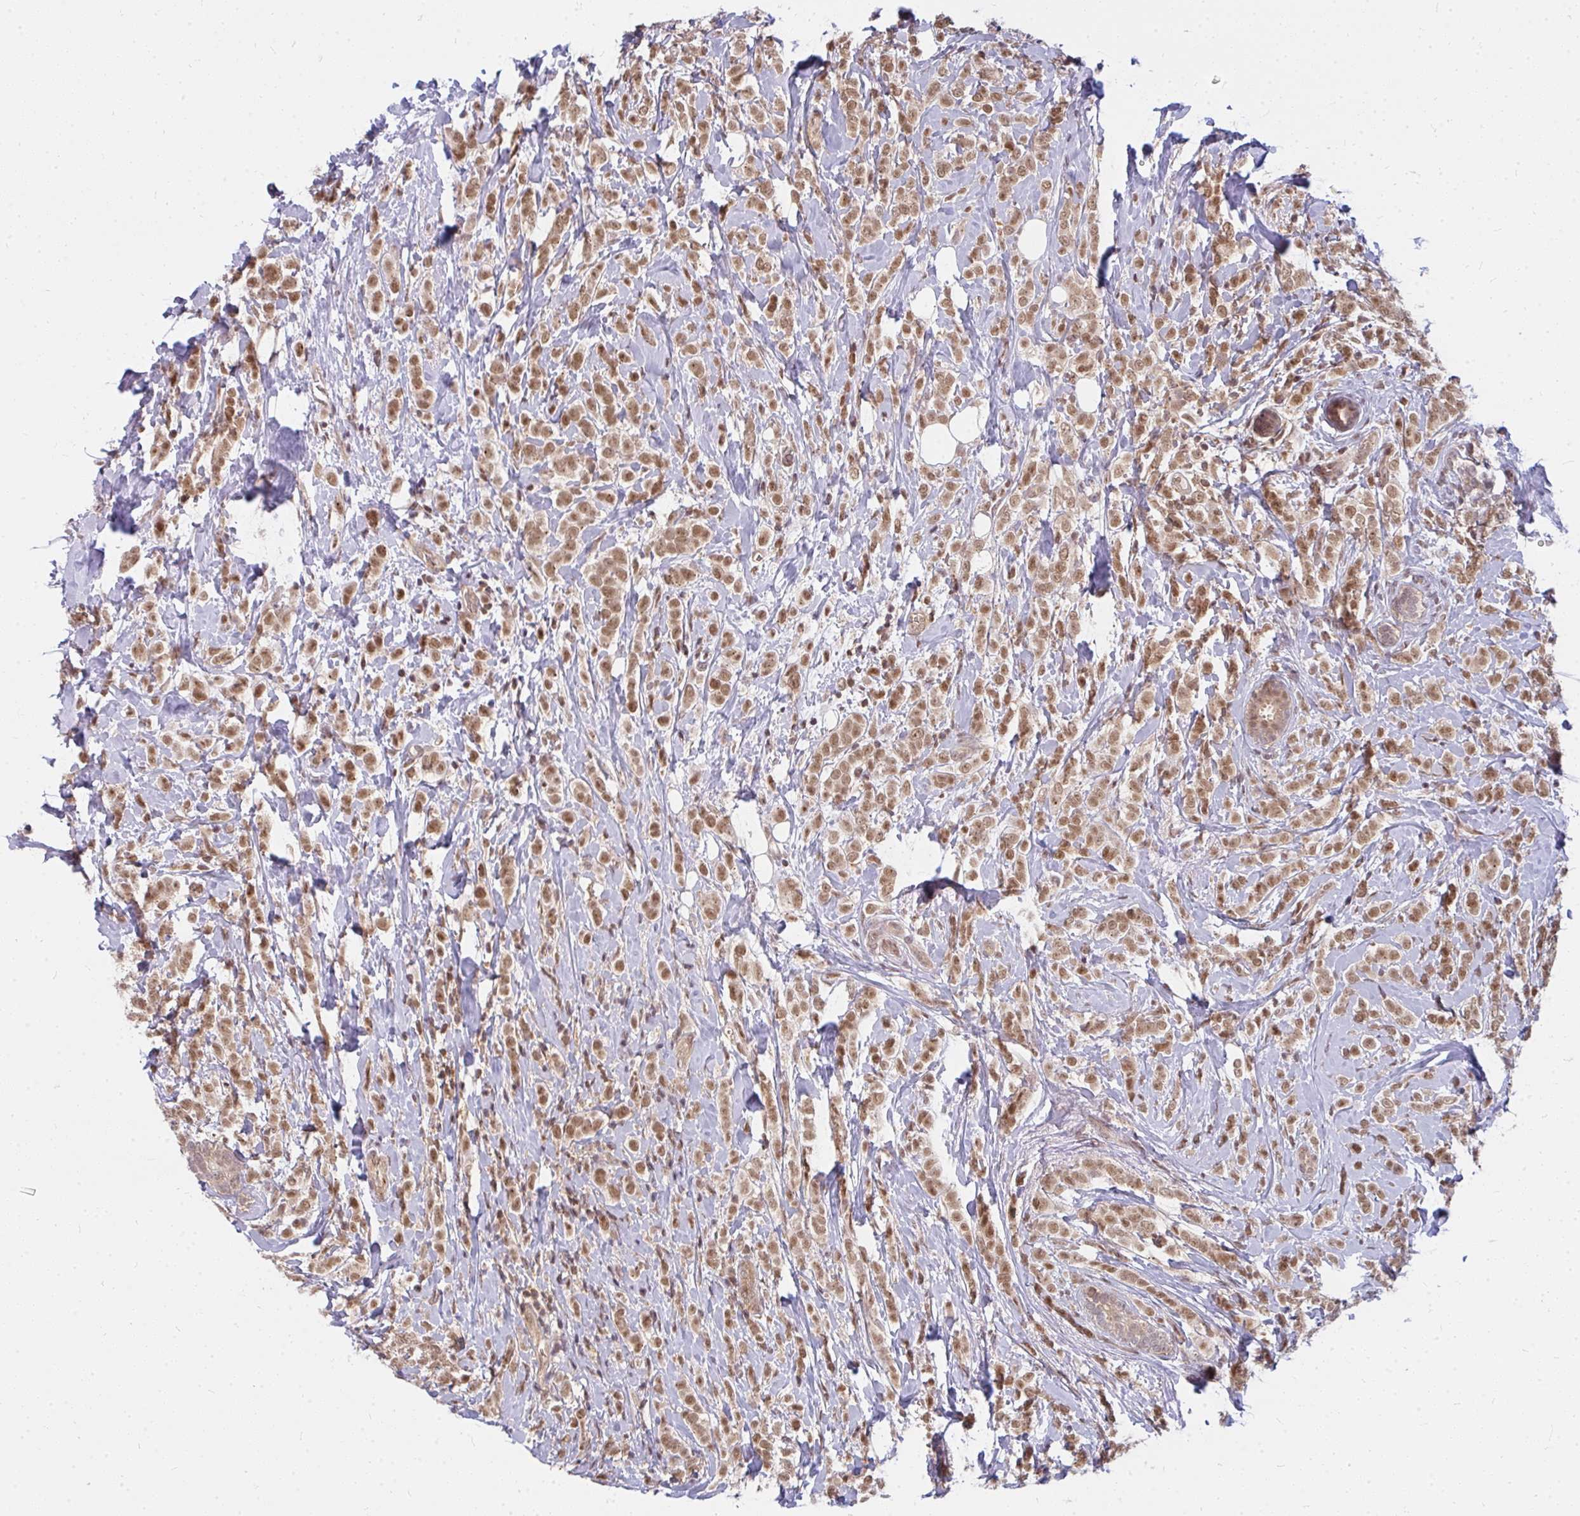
{"staining": {"intensity": "moderate", "quantity": ">75%", "location": "nuclear"}, "tissue": "breast cancer", "cell_type": "Tumor cells", "image_type": "cancer", "snomed": [{"axis": "morphology", "description": "Lobular carcinoma"}, {"axis": "topography", "description": "Breast"}], "caption": "An image of human breast cancer (lobular carcinoma) stained for a protein displays moderate nuclear brown staining in tumor cells.", "gene": "GTF3C6", "patient": {"sex": "female", "age": 49}}